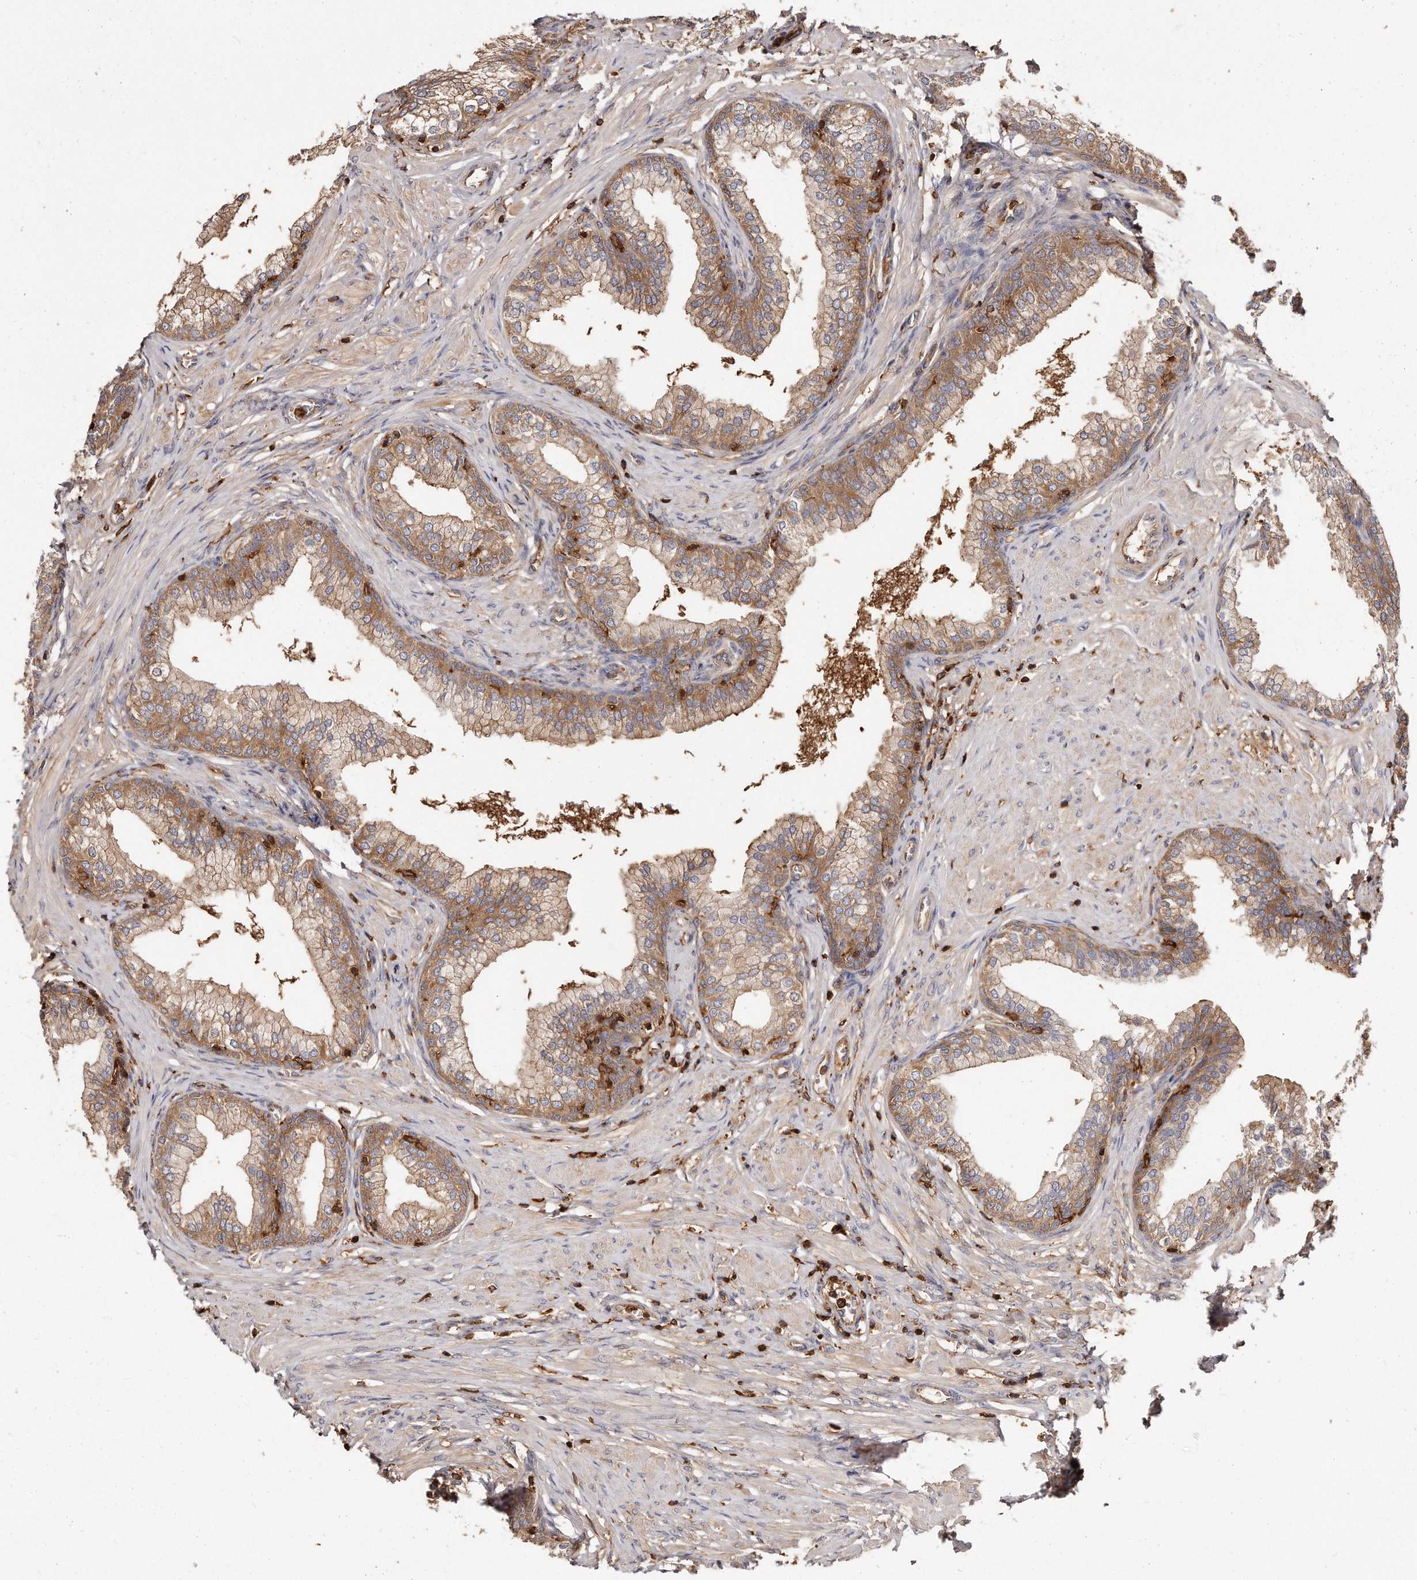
{"staining": {"intensity": "moderate", "quantity": ">75%", "location": "cytoplasmic/membranous"}, "tissue": "prostate", "cell_type": "Glandular cells", "image_type": "normal", "snomed": [{"axis": "morphology", "description": "Normal tissue, NOS"}, {"axis": "morphology", "description": "Urothelial carcinoma, Low grade"}, {"axis": "topography", "description": "Urinary bladder"}, {"axis": "topography", "description": "Prostate"}], "caption": "About >75% of glandular cells in unremarkable human prostate demonstrate moderate cytoplasmic/membranous protein positivity as visualized by brown immunohistochemical staining.", "gene": "CAP1", "patient": {"sex": "male", "age": 60}}